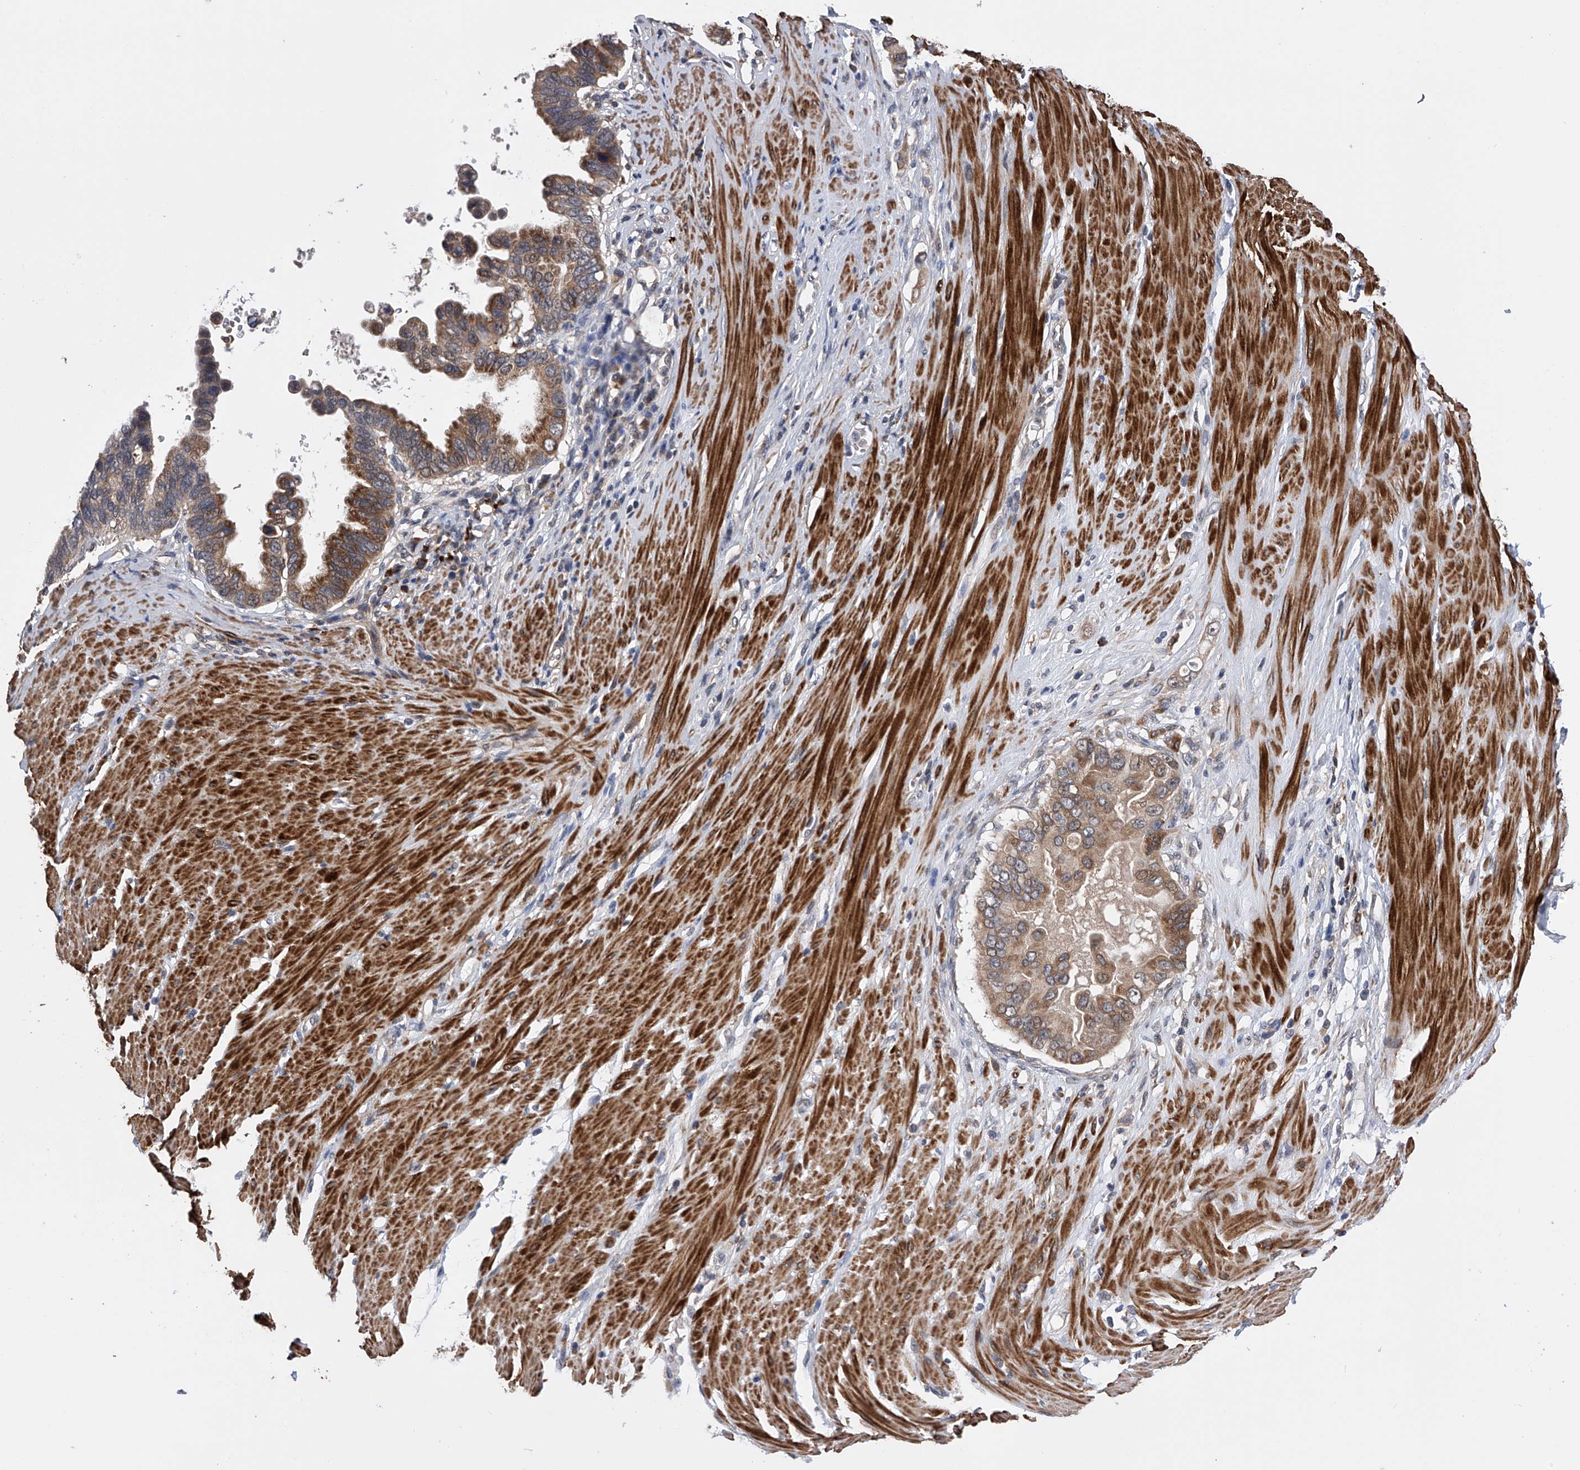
{"staining": {"intensity": "moderate", "quantity": ">75%", "location": "cytoplasmic/membranous"}, "tissue": "pancreatic cancer", "cell_type": "Tumor cells", "image_type": "cancer", "snomed": [{"axis": "morphology", "description": "Adenocarcinoma, NOS"}, {"axis": "topography", "description": "Pancreas"}], "caption": "This image demonstrates immunohistochemistry (IHC) staining of pancreatic cancer (adenocarcinoma), with medium moderate cytoplasmic/membranous positivity in about >75% of tumor cells.", "gene": "SPOCK1", "patient": {"sex": "female", "age": 56}}